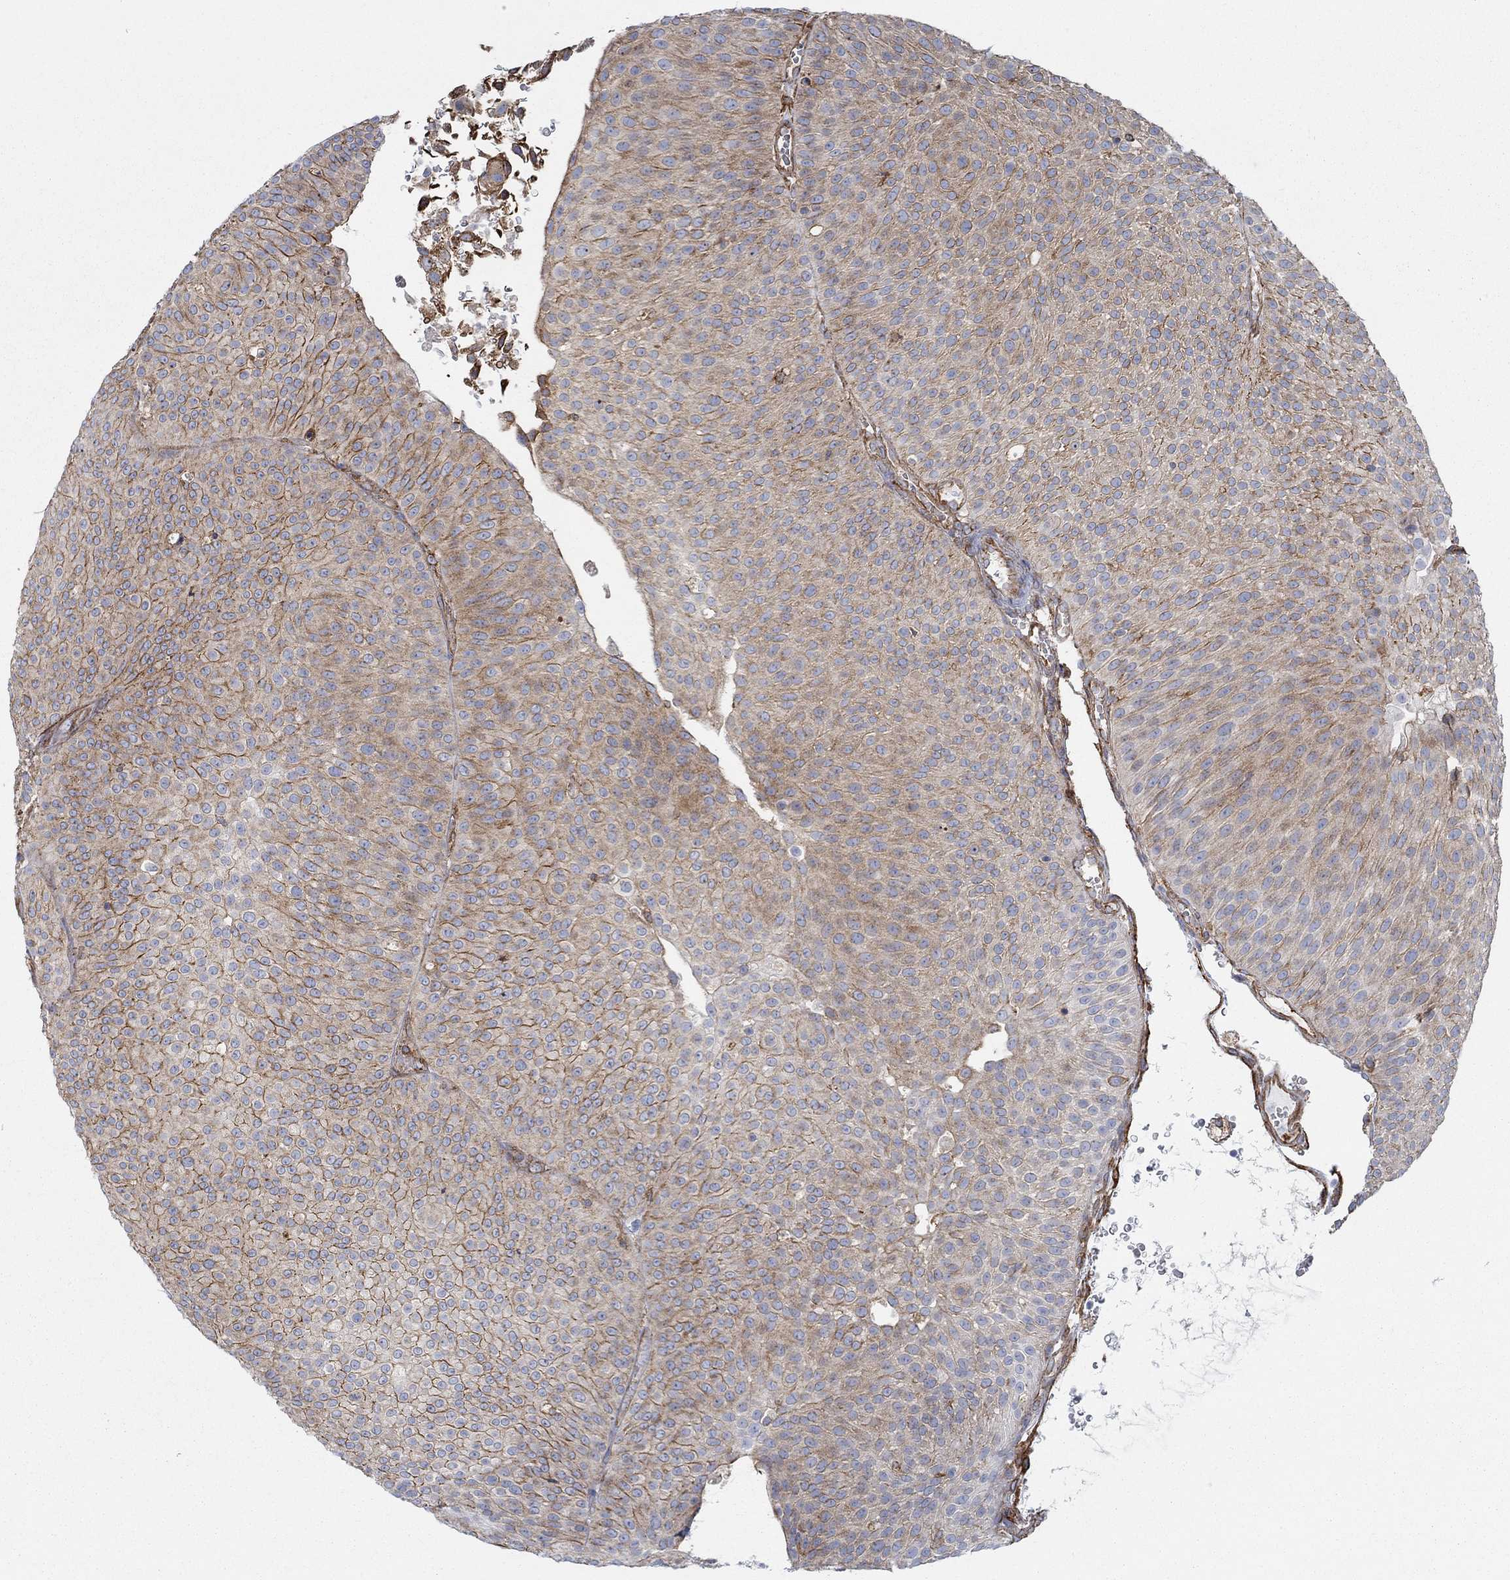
{"staining": {"intensity": "moderate", "quantity": "25%-75%", "location": "cytoplasmic/membranous"}, "tissue": "urothelial cancer", "cell_type": "Tumor cells", "image_type": "cancer", "snomed": [{"axis": "morphology", "description": "Urothelial carcinoma, Low grade"}, {"axis": "topography", "description": "Urinary bladder"}], "caption": "Approximately 25%-75% of tumor cells in human urothelial cancer demonstrate moderate cytoplasmic/membranous protein positivity as visualized by brown immunohistochemical staining.", "gene": "STC2", "patient": {"sex": "male", "age": 65}}